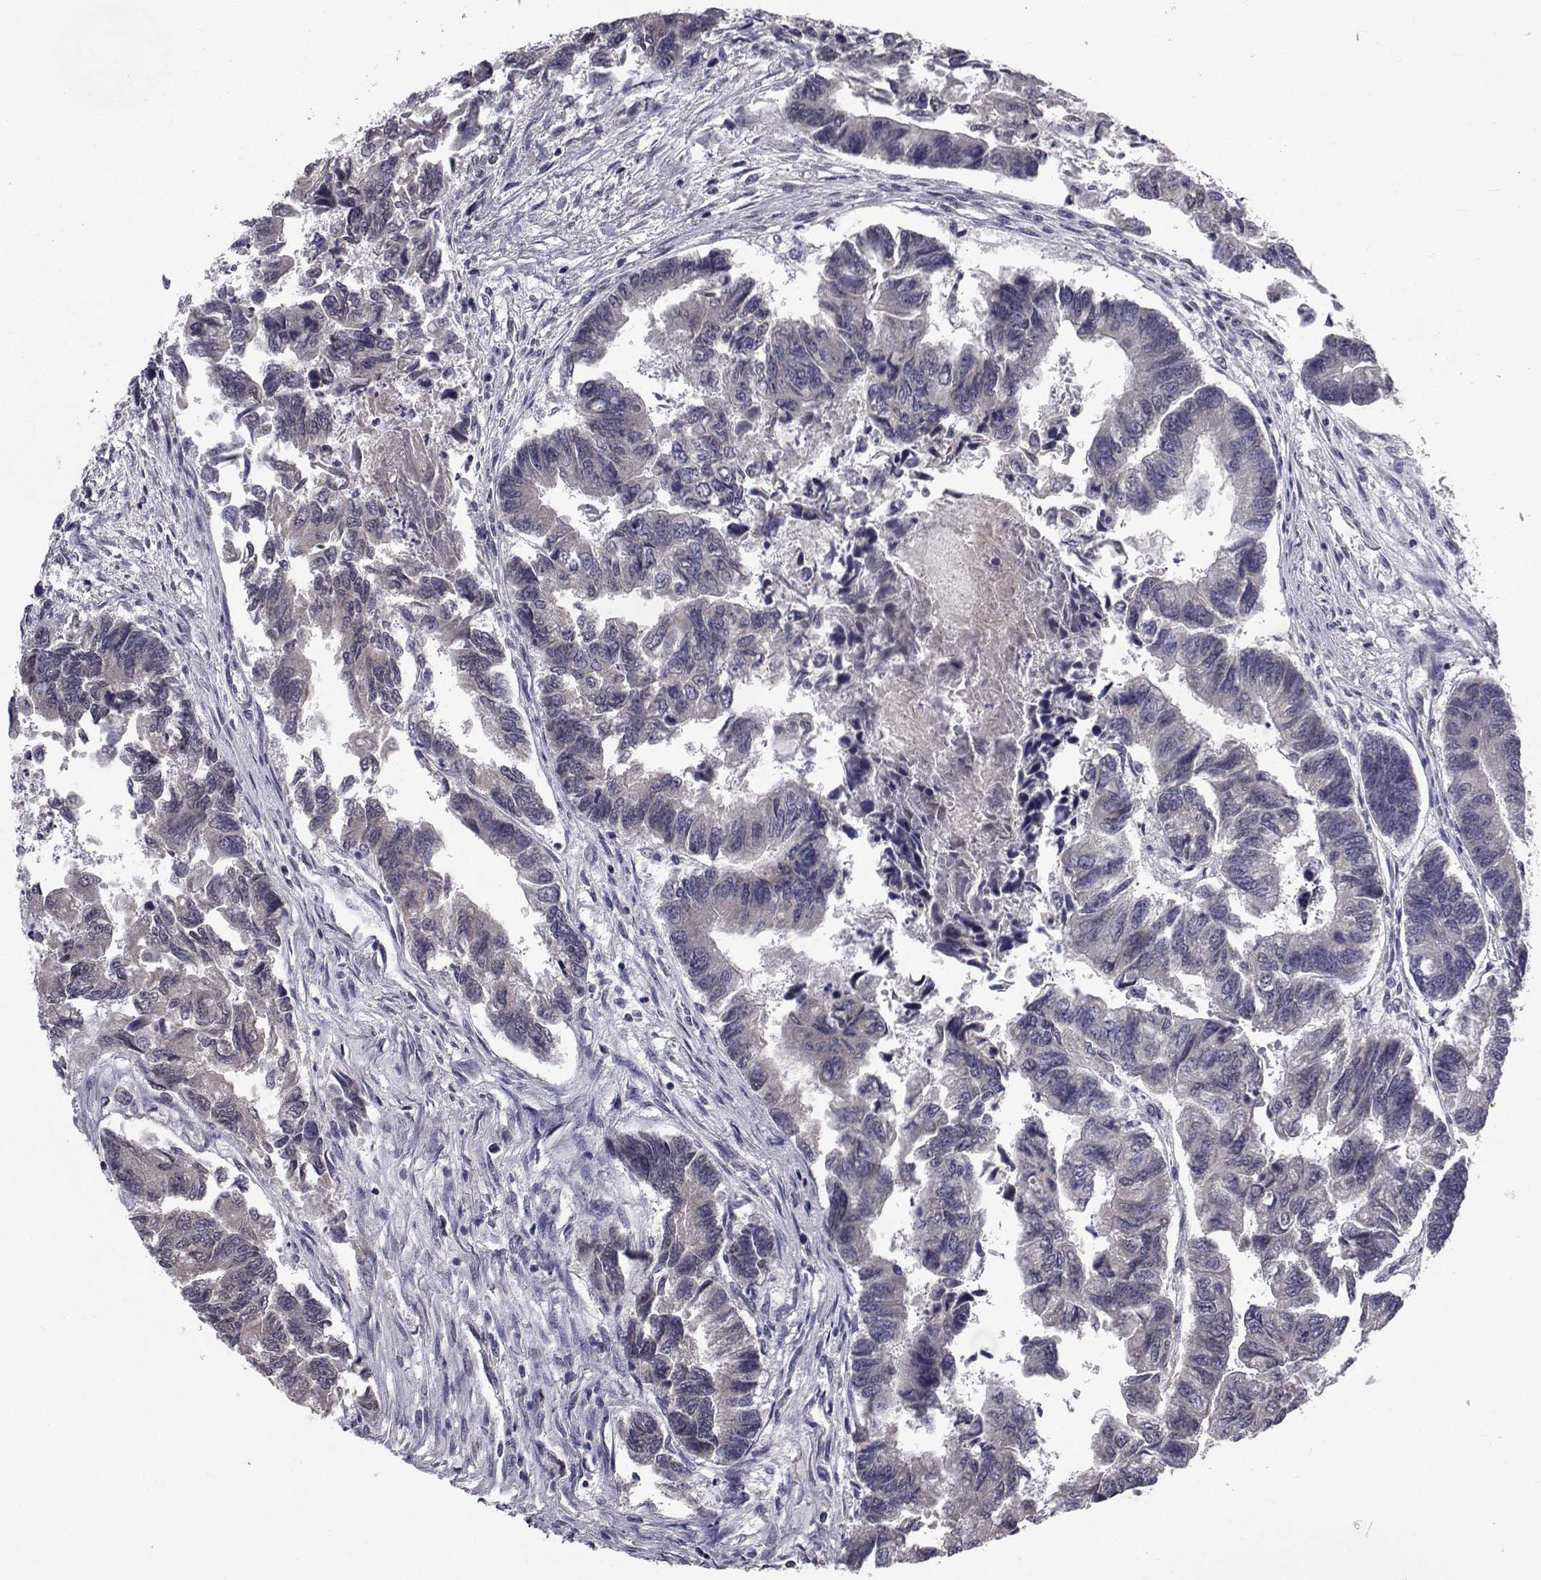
{"staining": {"intensity": "weak", "quantity": "<25%", "location": "cytoplasmic/membranous"}, "tissue": "colorectal cancer", "cell_type": "Tumor cells", "image_type": "cancer", "snomed": [{"axis": "morphology", "description": "Adenocarcinoma, NOS"}, {"axis": "topography", "description": "Colon"}], "caption": "There is no significant positivity in tumor cells of colorectal cancer.", "gene": "CYP2S1", "patient": {"sex": "female", "age": 65}}